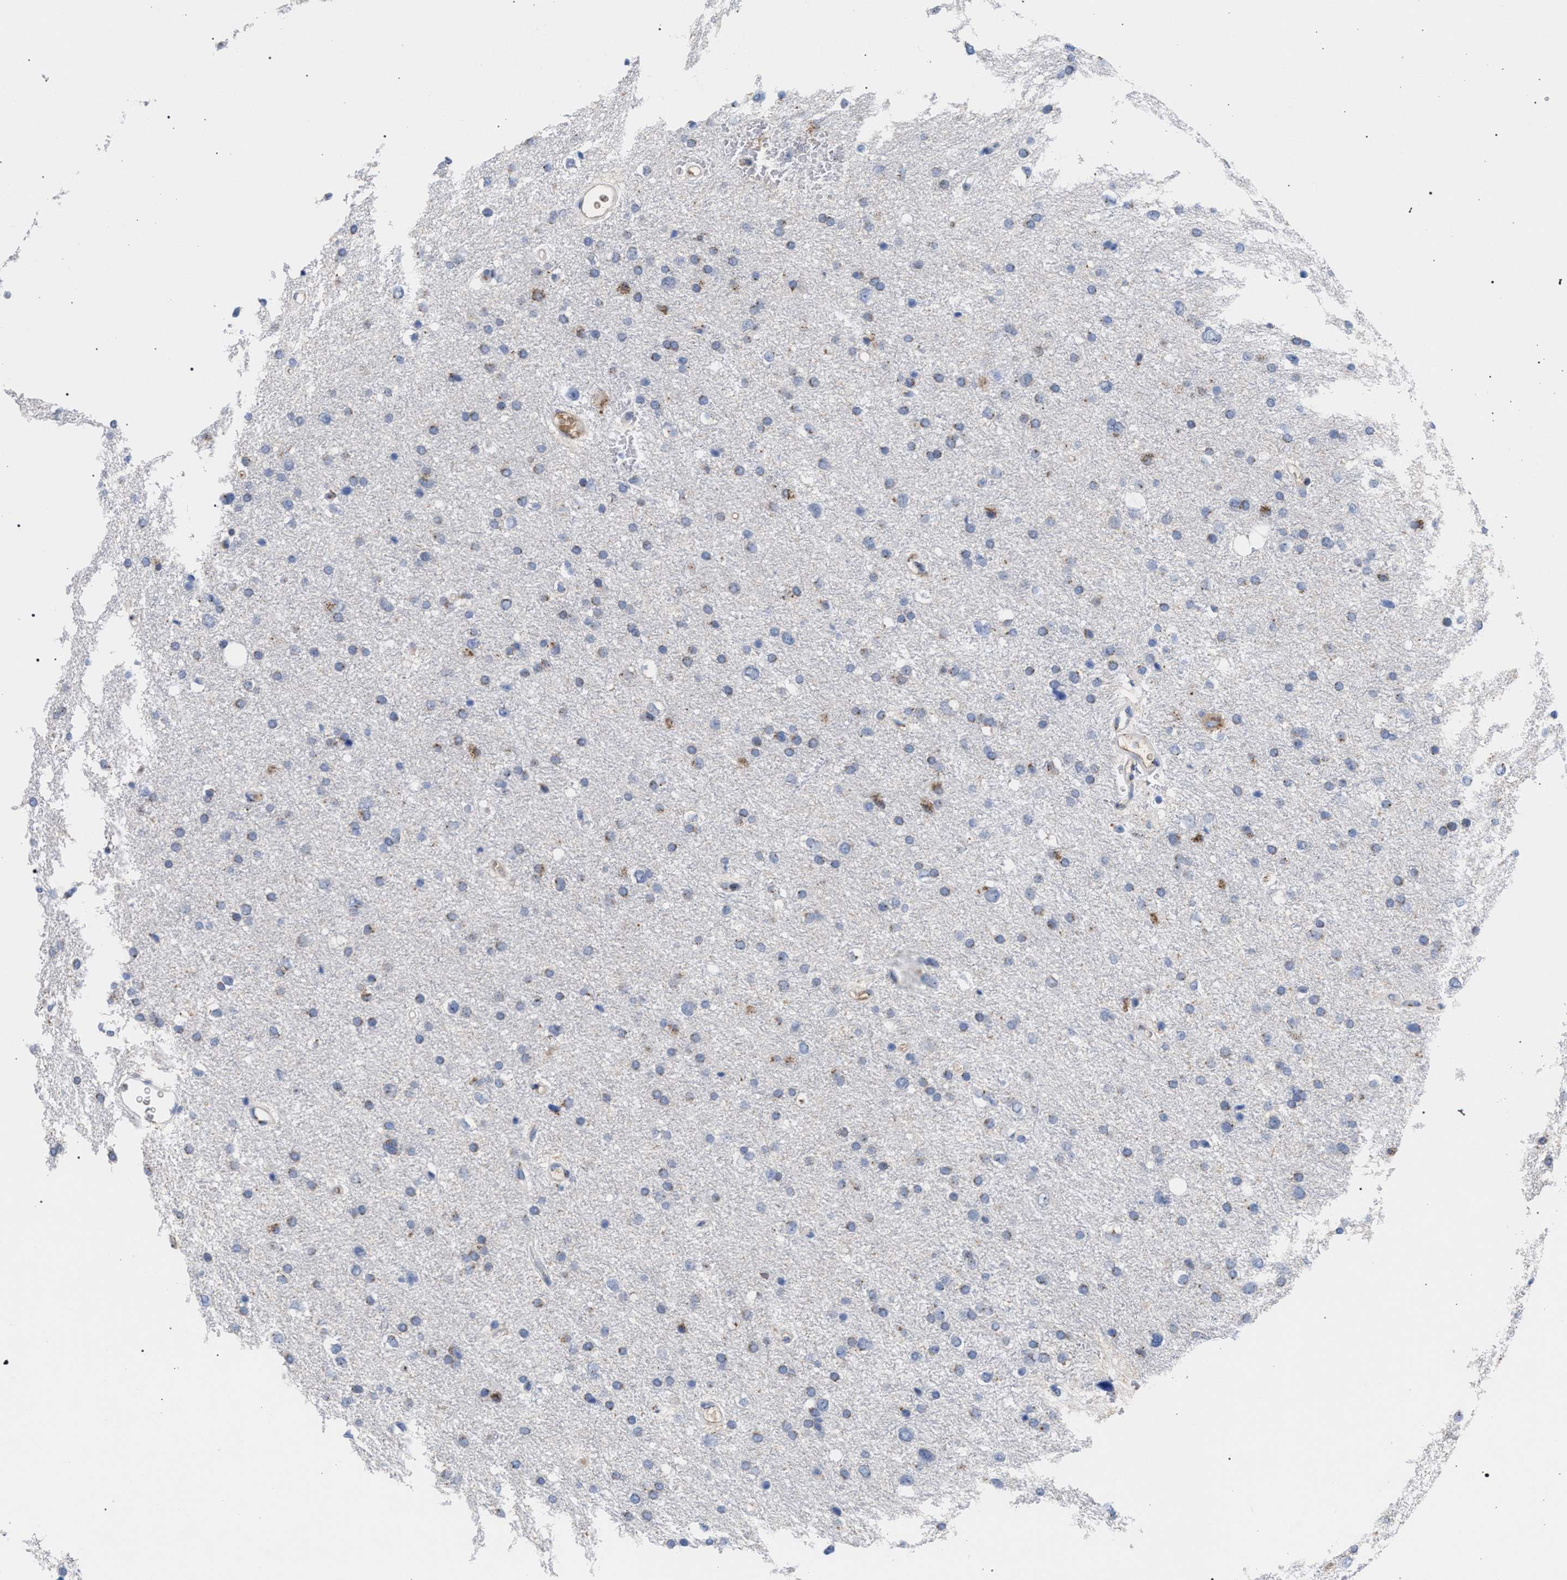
{"staining": {"intensity": "weak", "quantity": "<25%", "location": "cytoplasmic/membranous"}, "tissue": "glioma", "cell_type": "Tumor cells", "image_type": "cancer", "snomed": [{"axis": "morphology", "description": "Glioma, malignant, Low grade"}, {"axis": "topography", "description": "Brain"}], "caption": "This is an immunohistochemistry micrograph of human malignant glioma (low-grade). There is no staining in tumor cells.", "gene": "GOLGA2", "patient": {"sex": "female", "age": 37}}